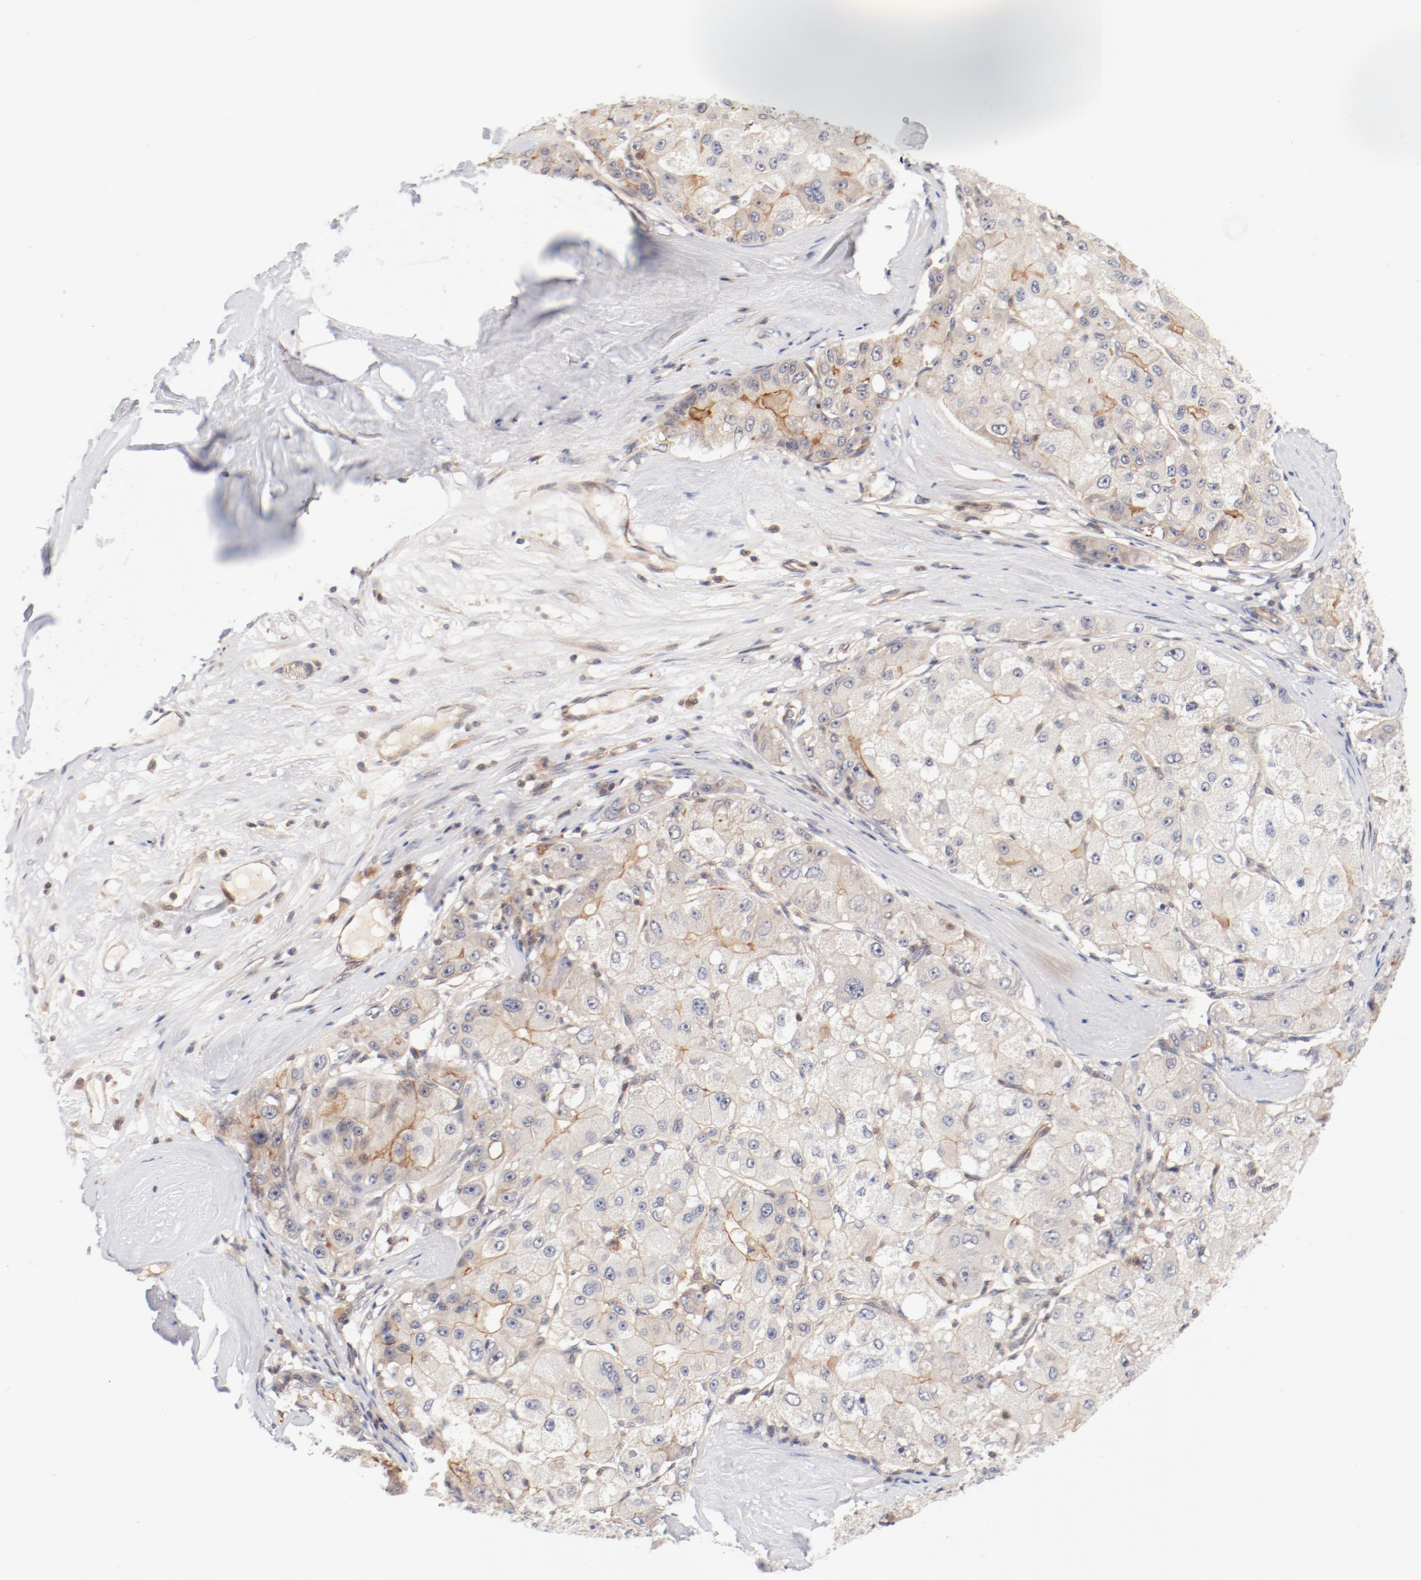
{"staining": {"intensity": "weak", "quantity": "<25%", "location": "cytoplasmic/membranous"}, "tissue": "liver cancer", "cell_type": "Tumor cells", "image_type": "cancer", "snomed": [{"axis": "morphology", "description": "Carcinoma, Hepatocellular, NOS"}, {"axis": "topography", "description": "Liver"}], "caption": "Photomicrograph shows no protein staining in tumor cells of liver cancer (hepatocellular carcinoma) tissue.", "gene": "ZNF267", "patient": {"sex": "male", "age": 80}}